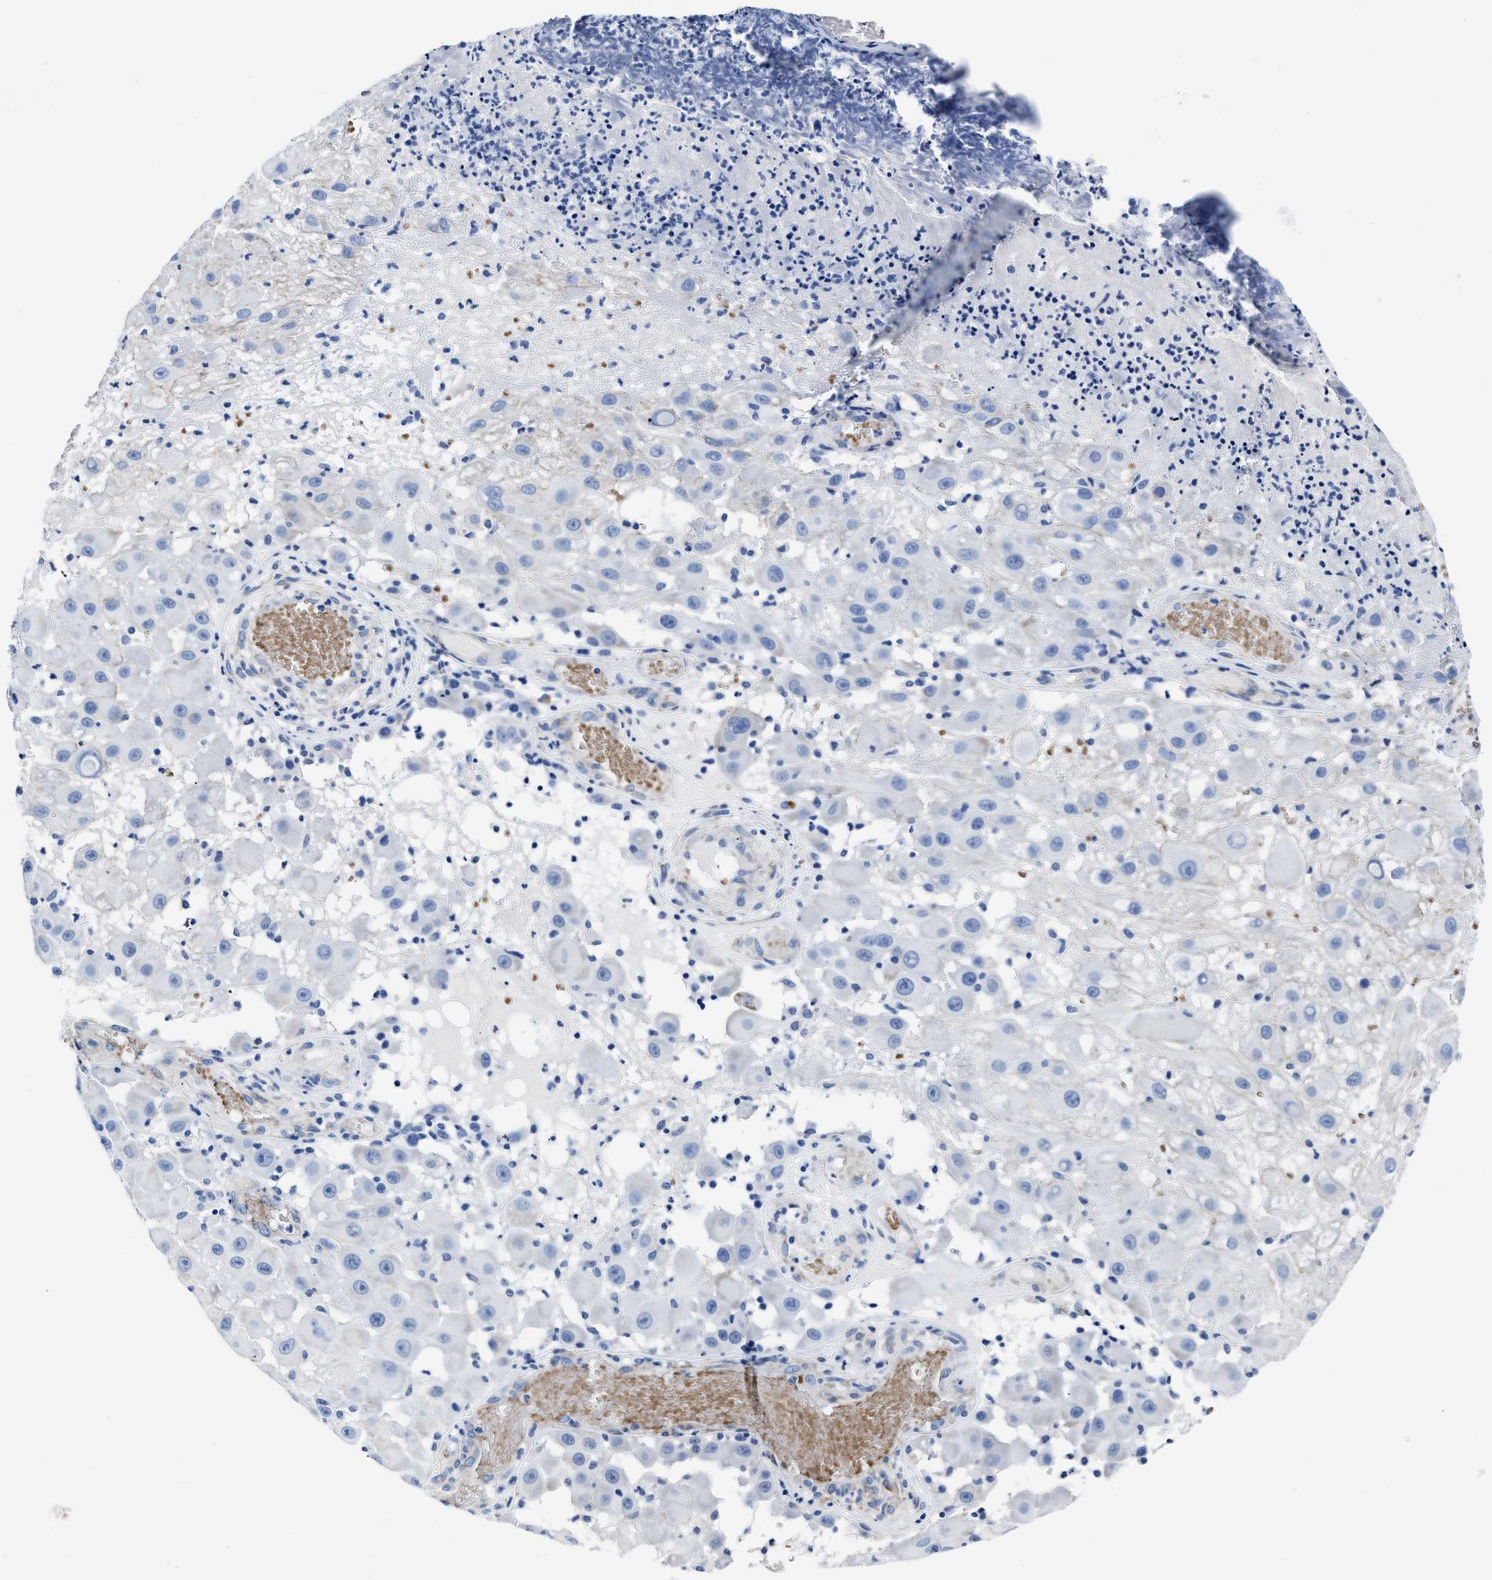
{"staining": {"intensity": "negative", "quantity": "none", "location": "none"}, "tissue": "melanoma", "cell_type": "Tumor cells", "image_type": "cancer", "snomed": [{"axis": "morphology", "description": "Malignant melanoma, NOS"}, {"axis": "topography", "description": "Skin"}], "caption": "Tumor cells show no significant staining in melanoma.", "gene": "KCNMB3", "patient": {"sex": "female", "age": 81}}